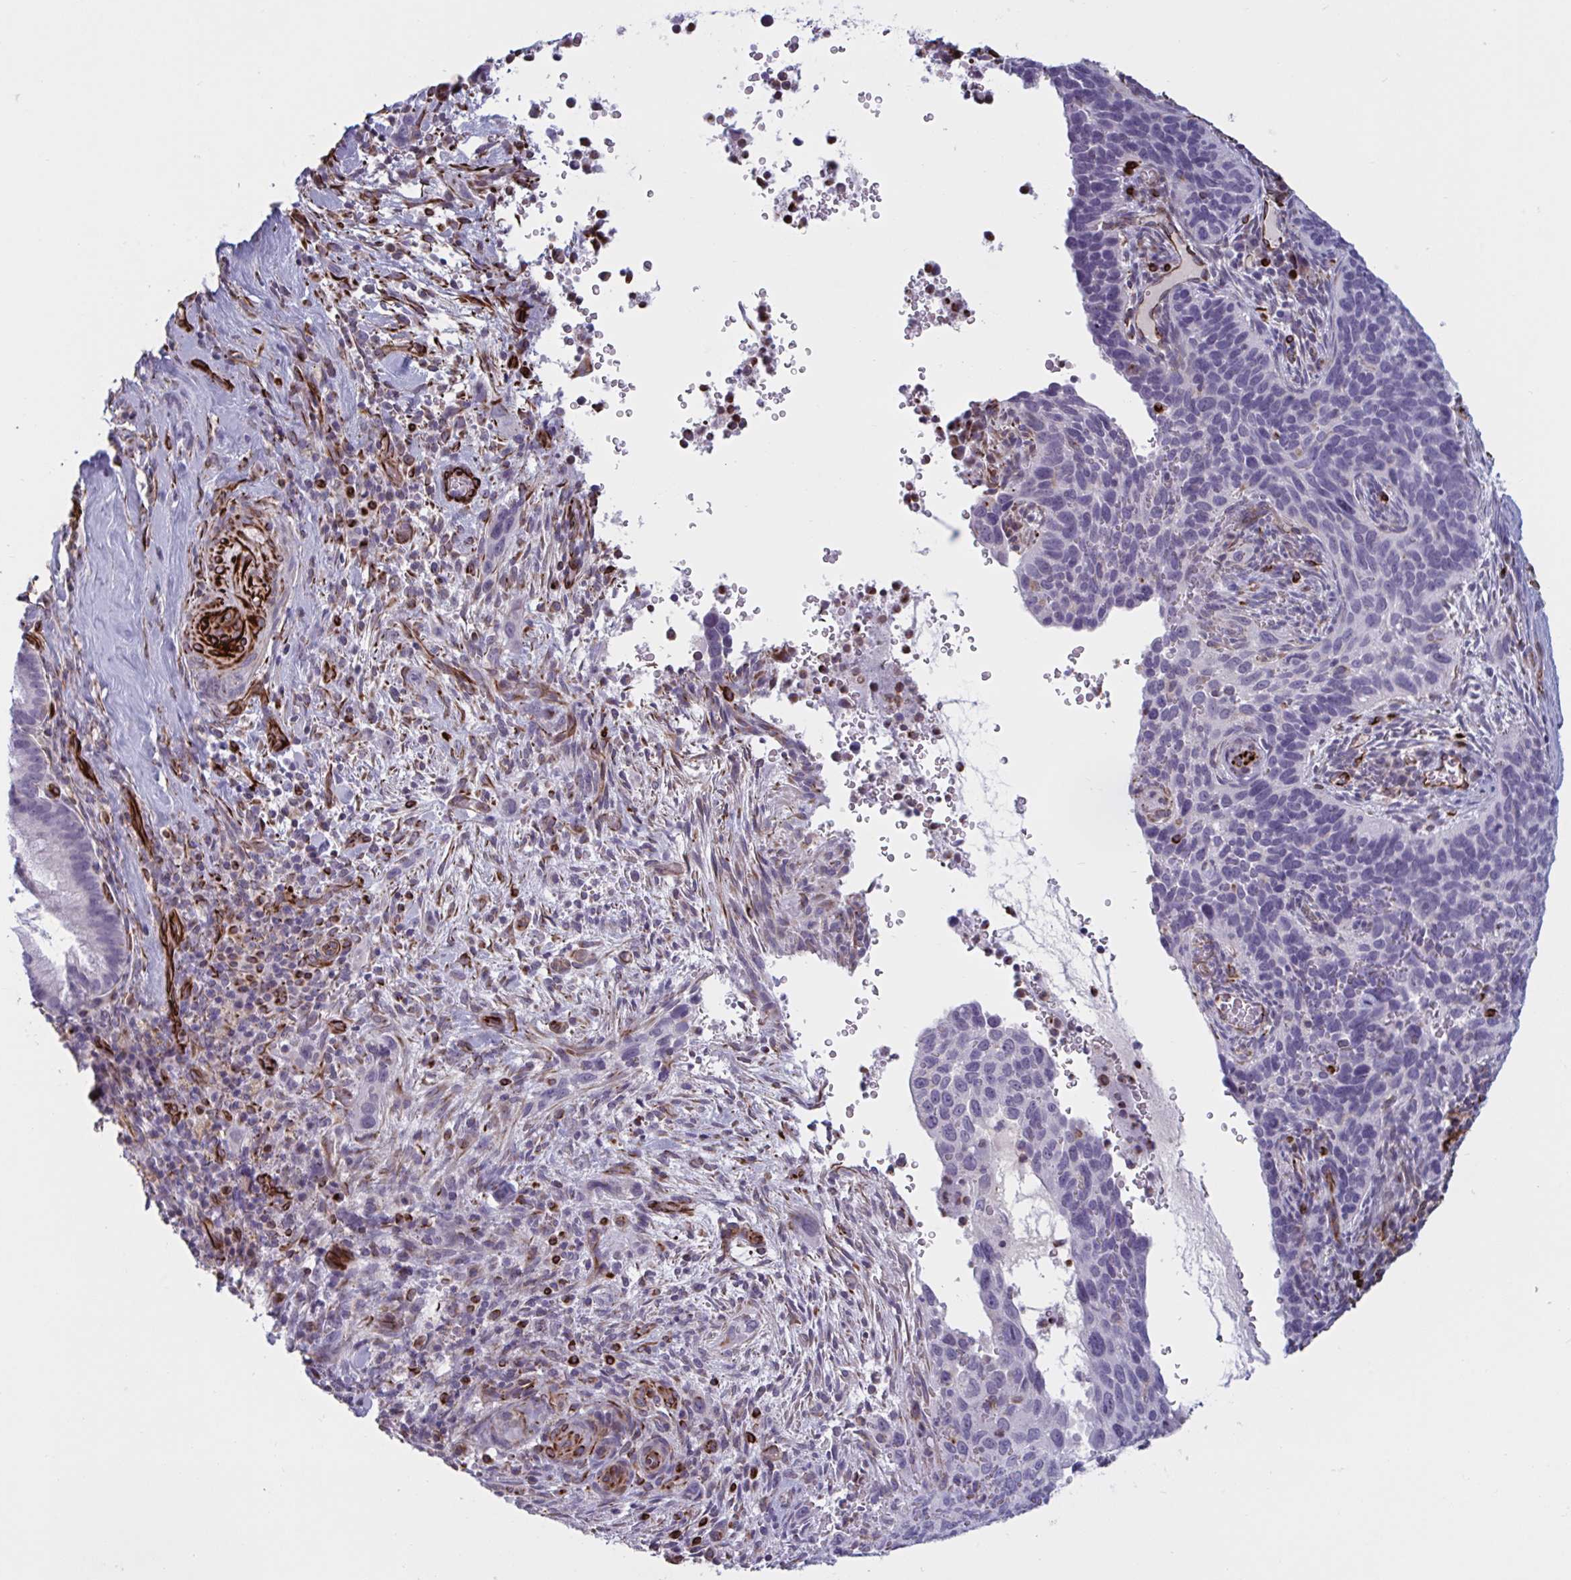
{"staining": {"intensity": "negative", "quantity": "none", "location": "none"}, "tissue": "cervical cancer", "cell_type": "Tumor cells", "image_type": "cancer", "snomed": [{"axis": "morphology", "description": "Squamous cell carcinoma, NOS"}, {"axis": "topography", "description": "Cervix"}], "caption": "A high-resolution histopathology image shows immunohistochemistry staining of cervical cancer (squamous cell carcinoma), which displays no significant staining in tumor cells. The staining is performed using DAB brown chromogen with nuclei counter-stained in using hematoxylin.", "gene": "OR1L3", "patient": {"sex": "female", "age": 51}}